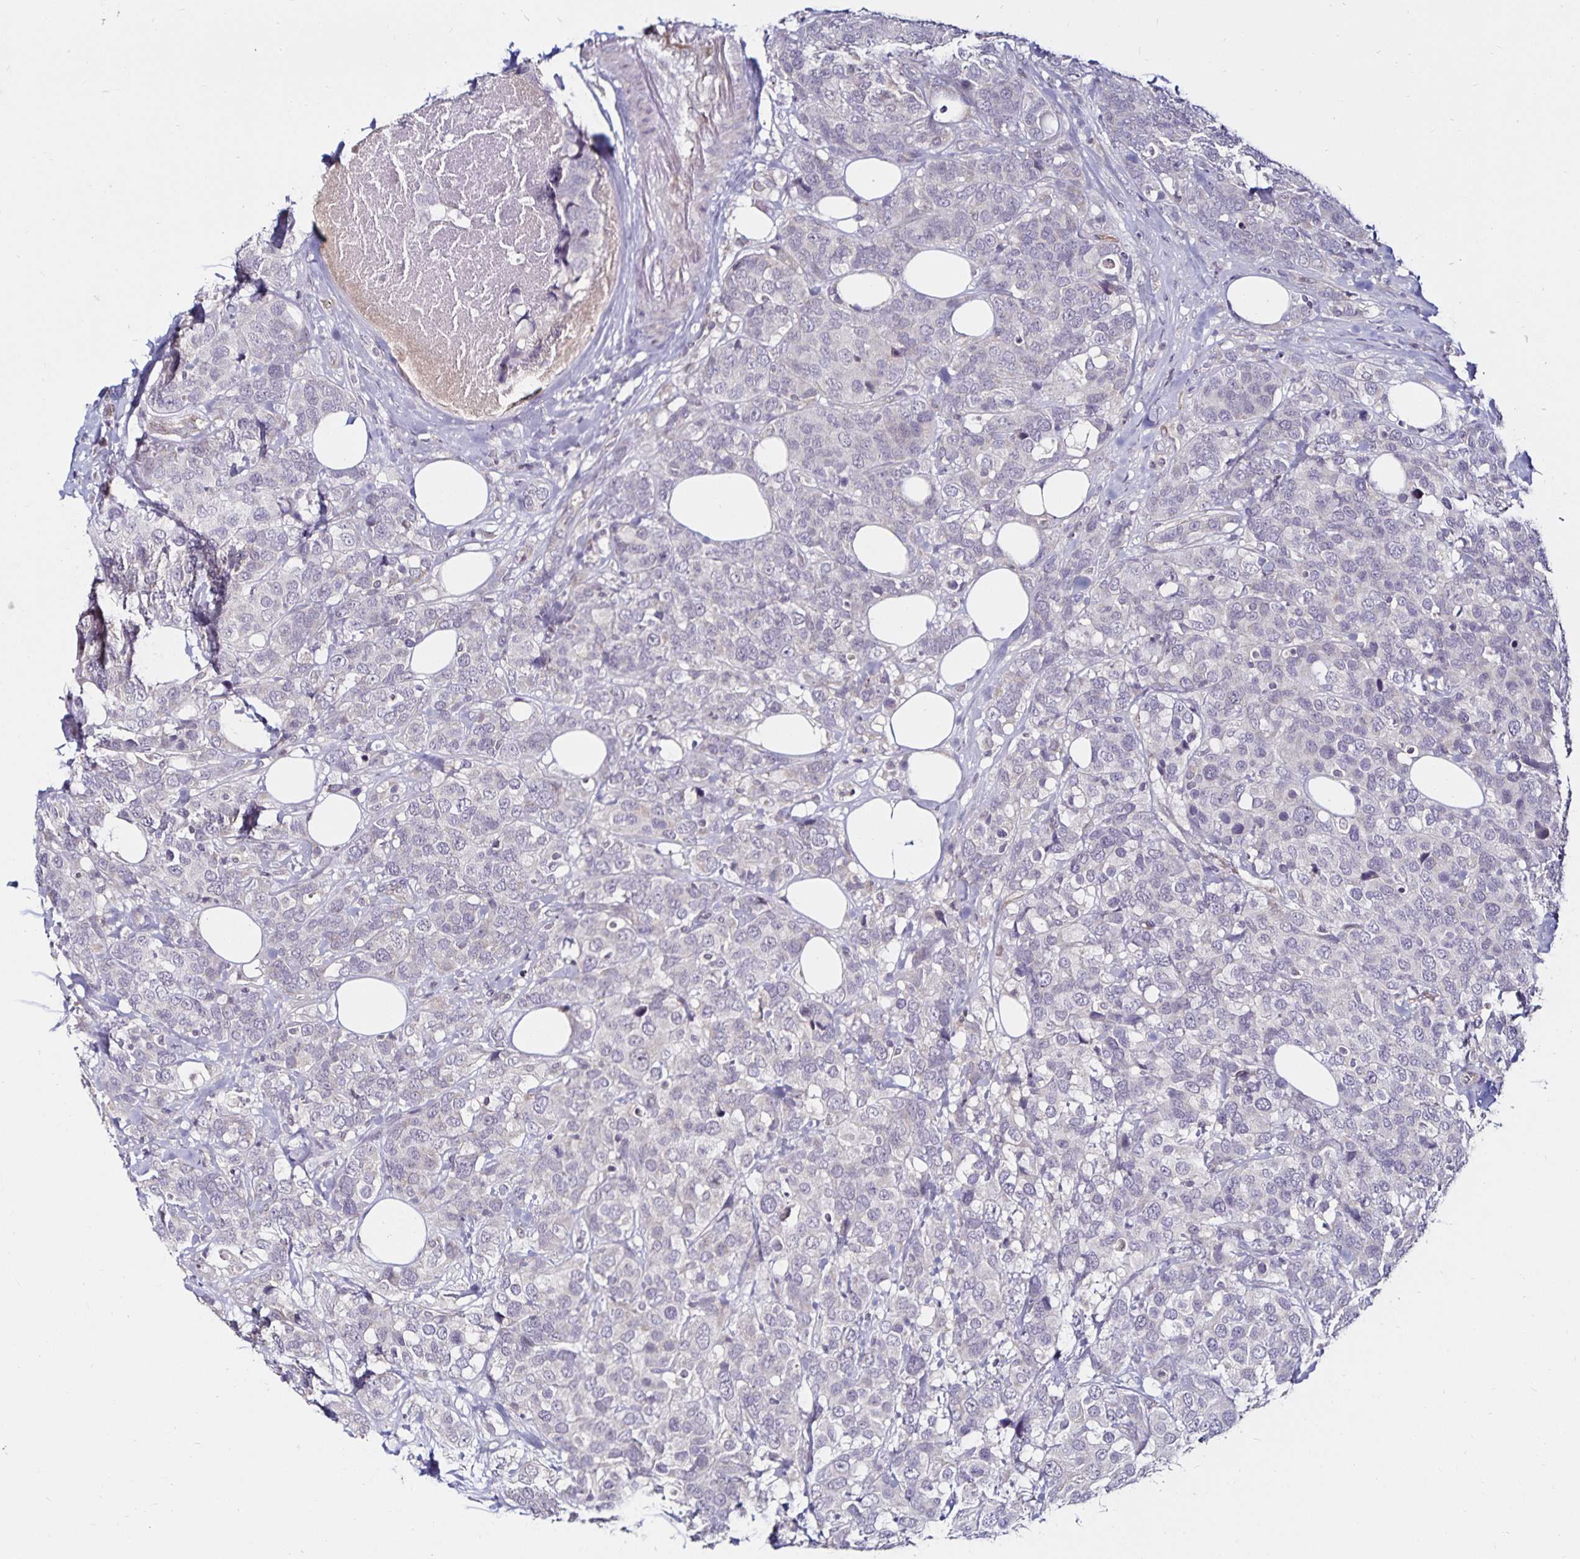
{"staining": {"intensity": "negative", "quantity": "none", "location": "none"}, "tissue": "breast cancer", "cell_type": "Tumor cells", "image_type": "cancer", "snomed": [{"axis": "morphology", "description": "Lobular carcinoma"}, {"axis": "topography", "description": "Breast"}], "caption": "Immunohistochemistry of human breast cancer reveals no positivity in tumor cells.", "gene": "ACSL5", "patient": {"sex": "female", "age": 59}}